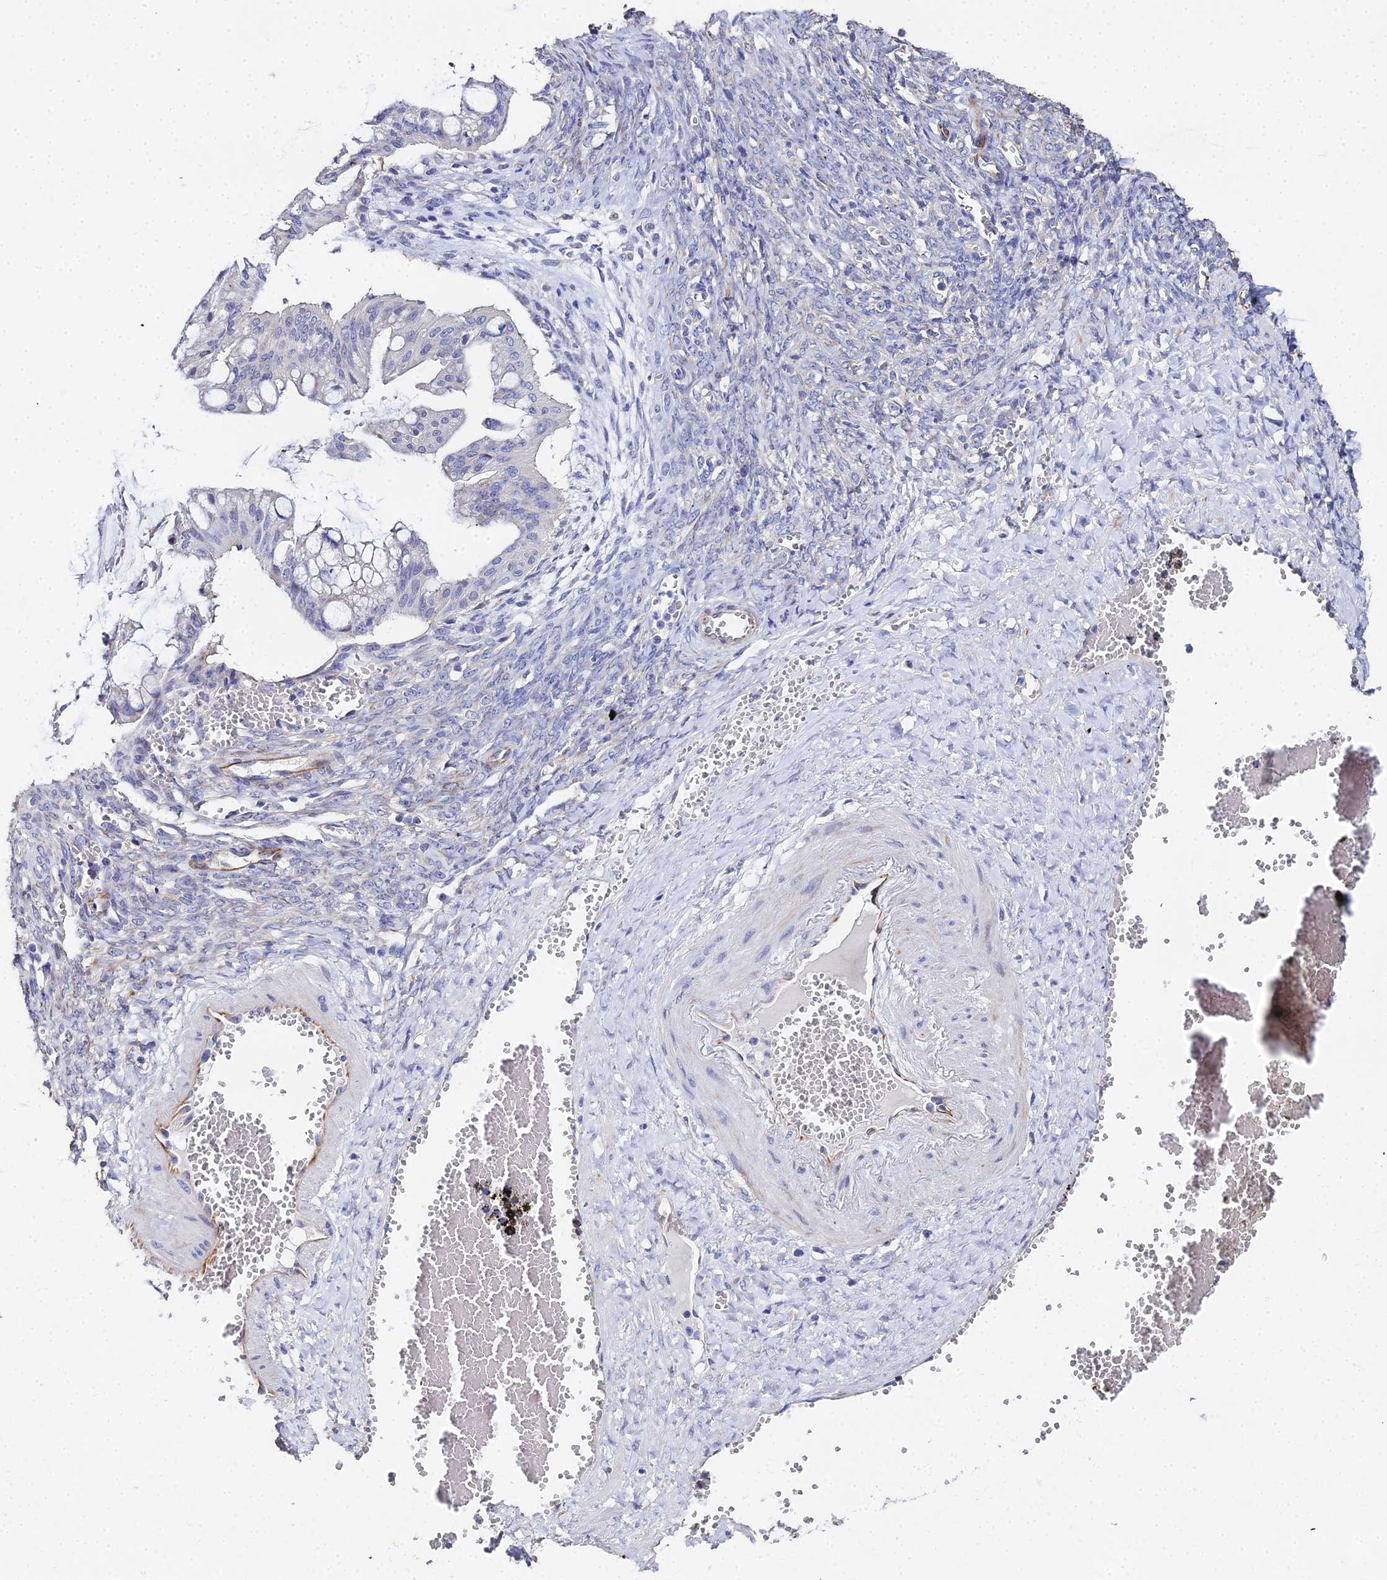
{"staining": {"intensity": "negative", "quantity": "none", "location": "none"}, "tissue": "ovarian cancer", "cell_type": "Tumor cells", "image_type": "cancer", "snomed": [{"axis": "morphology", "description": "Cystadenocarcinoma, mucinous, NOS"}, {"axis": "topography", "description": "Ovary"}], "caption": "A high-resolution image shows immunohistochemistry staining of ovarian cancer, which exhibits no significant positivity in tumor cells.", "gene": "ENSG00000268674", "patient": {"sex": "female", "age": 73}}